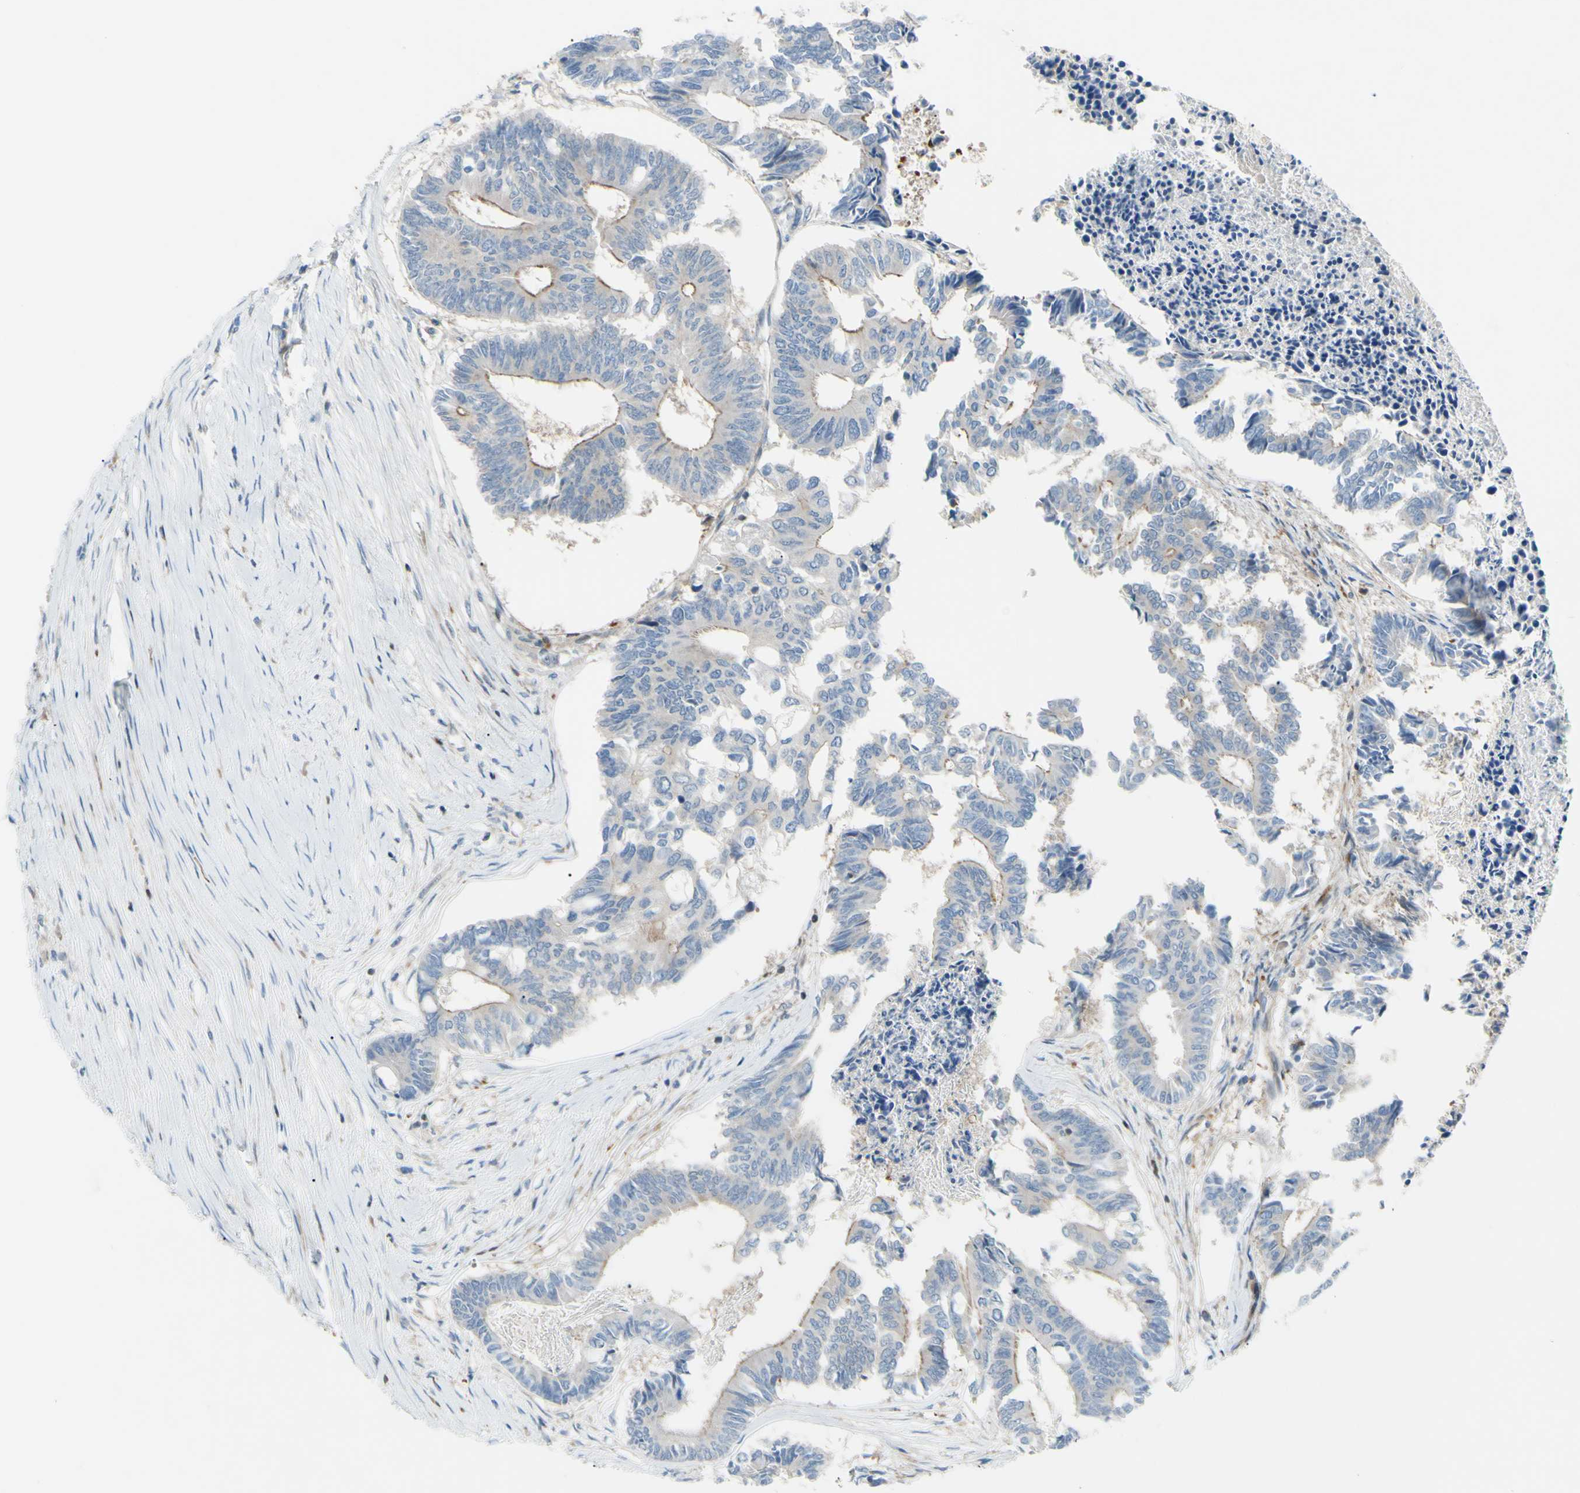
{"staining": {"intensity": "moderate", "quantity": "25%-75%", "location": "cytoplasmic/membranous"}, "tissue": "colorectal cancer", "cell_type": "Tumor cells", "image_type": "cancer", "snomed": [{"axis": "morphology", "description": "Adenocarcinoma, NOS"}, {"axis": "topography", "description": "Rectum"}], "caption": "The immunohistochemical stain highlights moderate cytoplasmic/membranous expression in tumor cells of adenocarcinoma (colorectal) tissue.", "gene": "PAK2", "patient": {"sex": "male", "age": 63}}